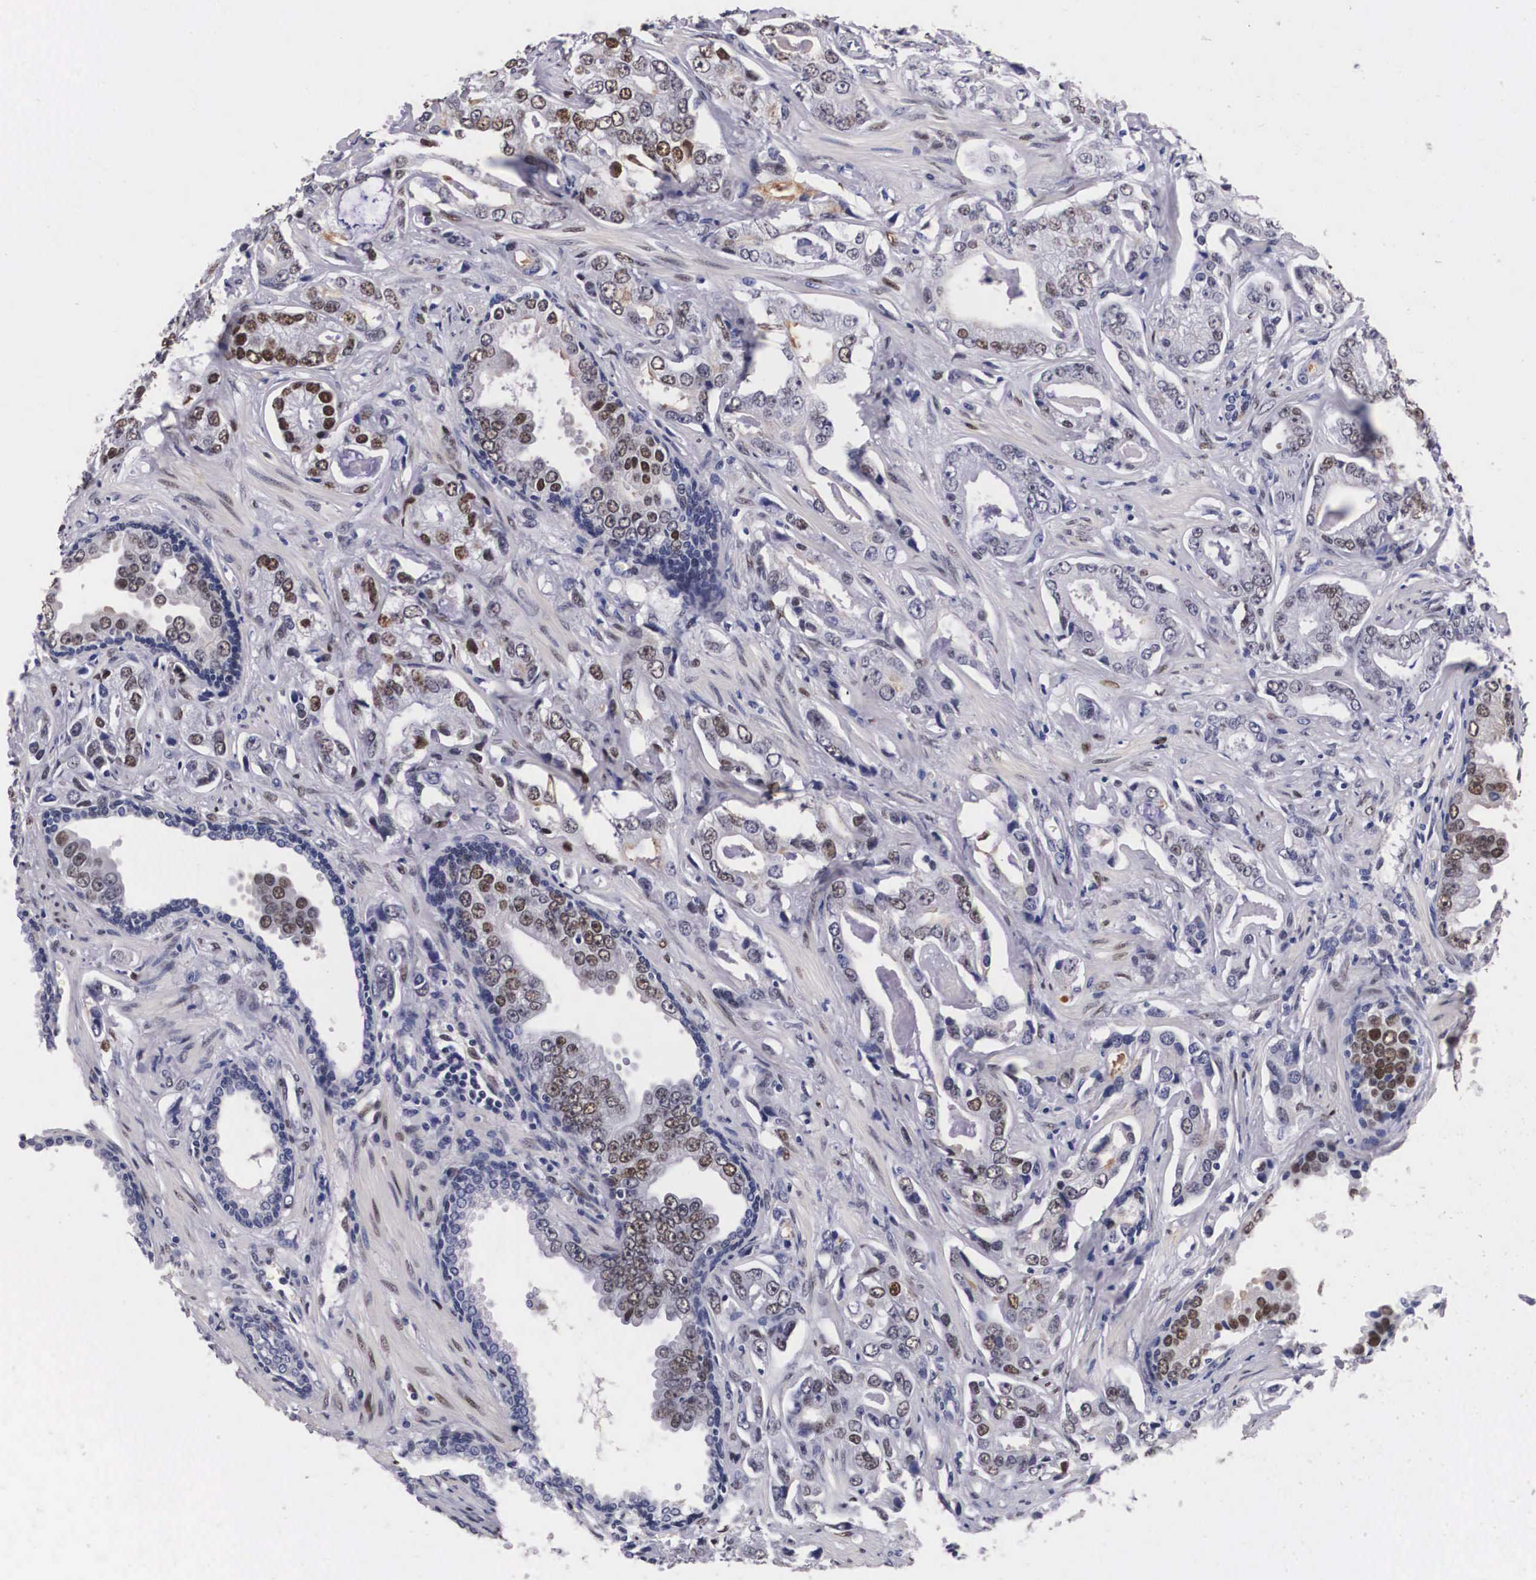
{"staining": {"intensity": "moderate", "quantity": "<25%", "location": "nuclear"}, "tissue": "prostate cancer", "cell_type": "Tumor cells", "image_type": "cancer", "snomed": [{"axis": "morphology", "description": "Adenocarcinoma, Low grade"}, {"axis": "topography", "description": "Prostate"}], "caption": "A micrograph of human prostate low-grade adenocarcinoma stained for a protein exhibits moderate nuclear brown staining in tumor cells. The protein is shown in brown color, while the nuclei are stained blue.", "gene": "KHDRBS3", "patient": {"sex": "male", "age": 65}}